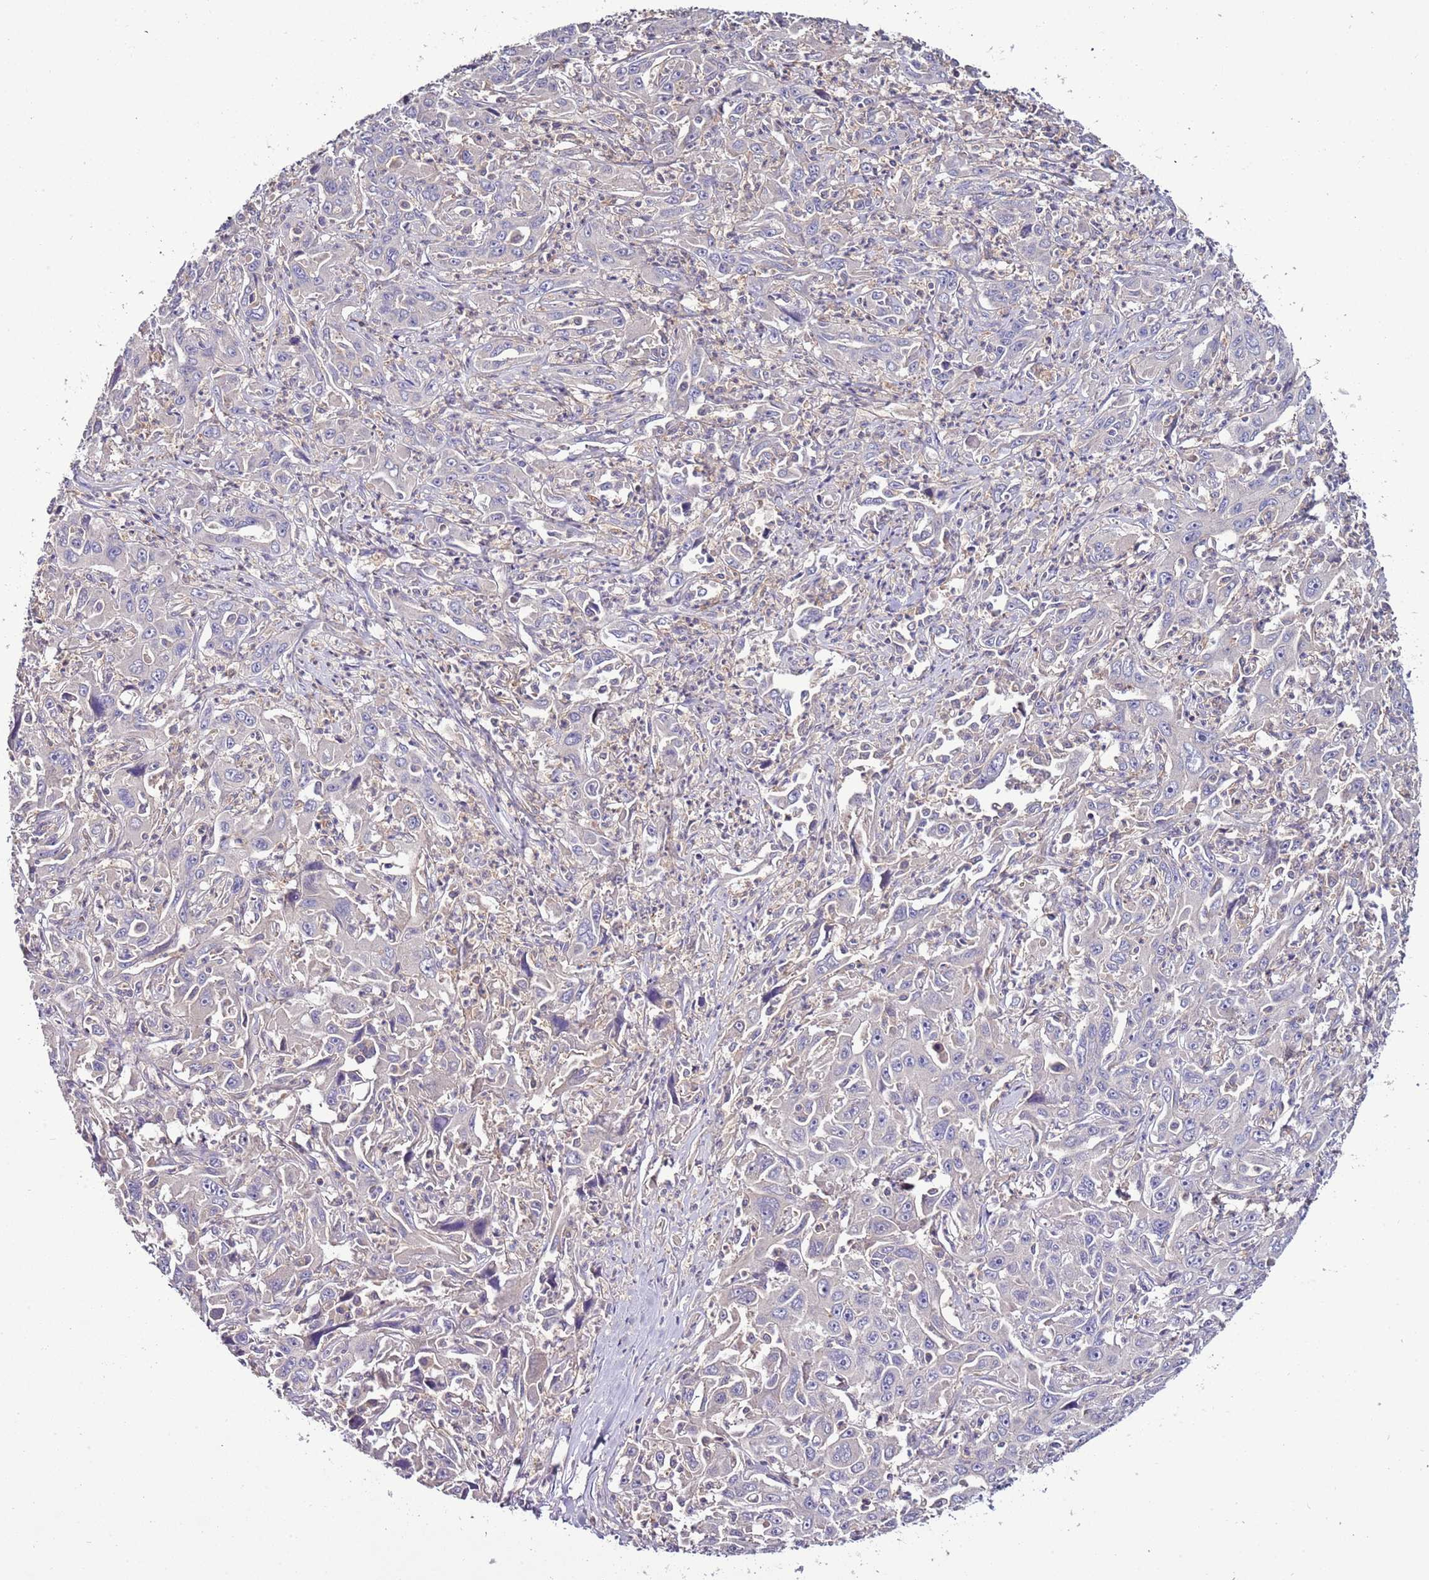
{"staining": {"intensity": "negative", "quantity": "none", "location": "none"}, "tissue": "liver cancer", "cell_type": "Tumor cells", "image_type": "cancer", "snomed": [{"axis": "morphology", "description": "Carcinoma, Hepatocellular, NOS"}, {"axis": "topography", "description": "Liver"}], "caption": "An image of human hepatocellular carcinoma (liver) is negative for staining in tumor cells.", "gene": "IGIP", "patient": {"sex": "male", "age": 63}}